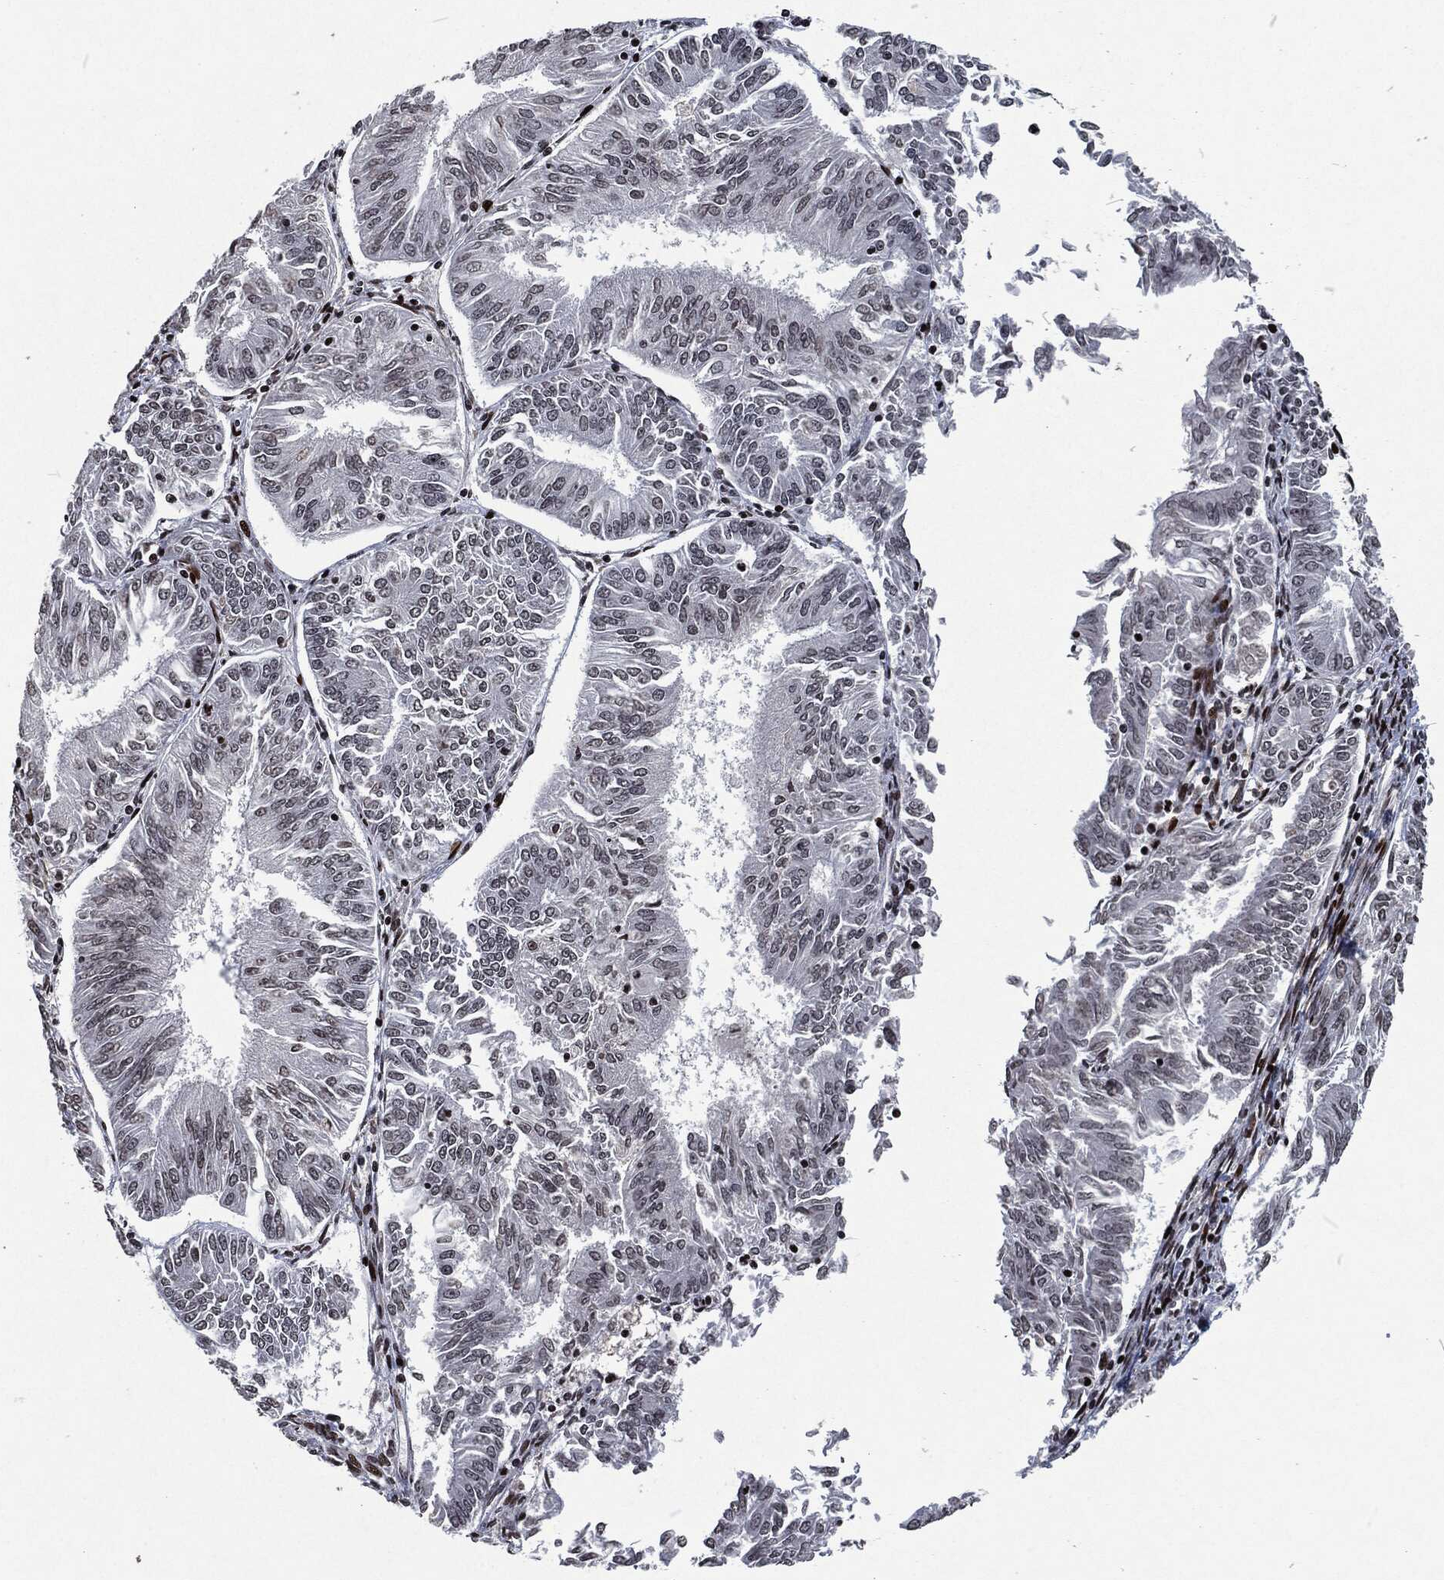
{"staining": {"intensity": "negative", "quantity": "none", "location": "none"}, "tissue": "endometrial cancer", "cell_type": "Tumor cells", "image_type": "cancer", "snomed": [{"axis": "morphology", "description": "Adenocarcinoma, NOS"}, {"axis": "topography", "description": "Endometrium"}], "caption": "This is an immunohistochemistry (IHC) image of human endometrial cancer. There is no positivity in tumor cells.", "gene": "EGFR", "patient": {"sex": "female", "age": 58}}